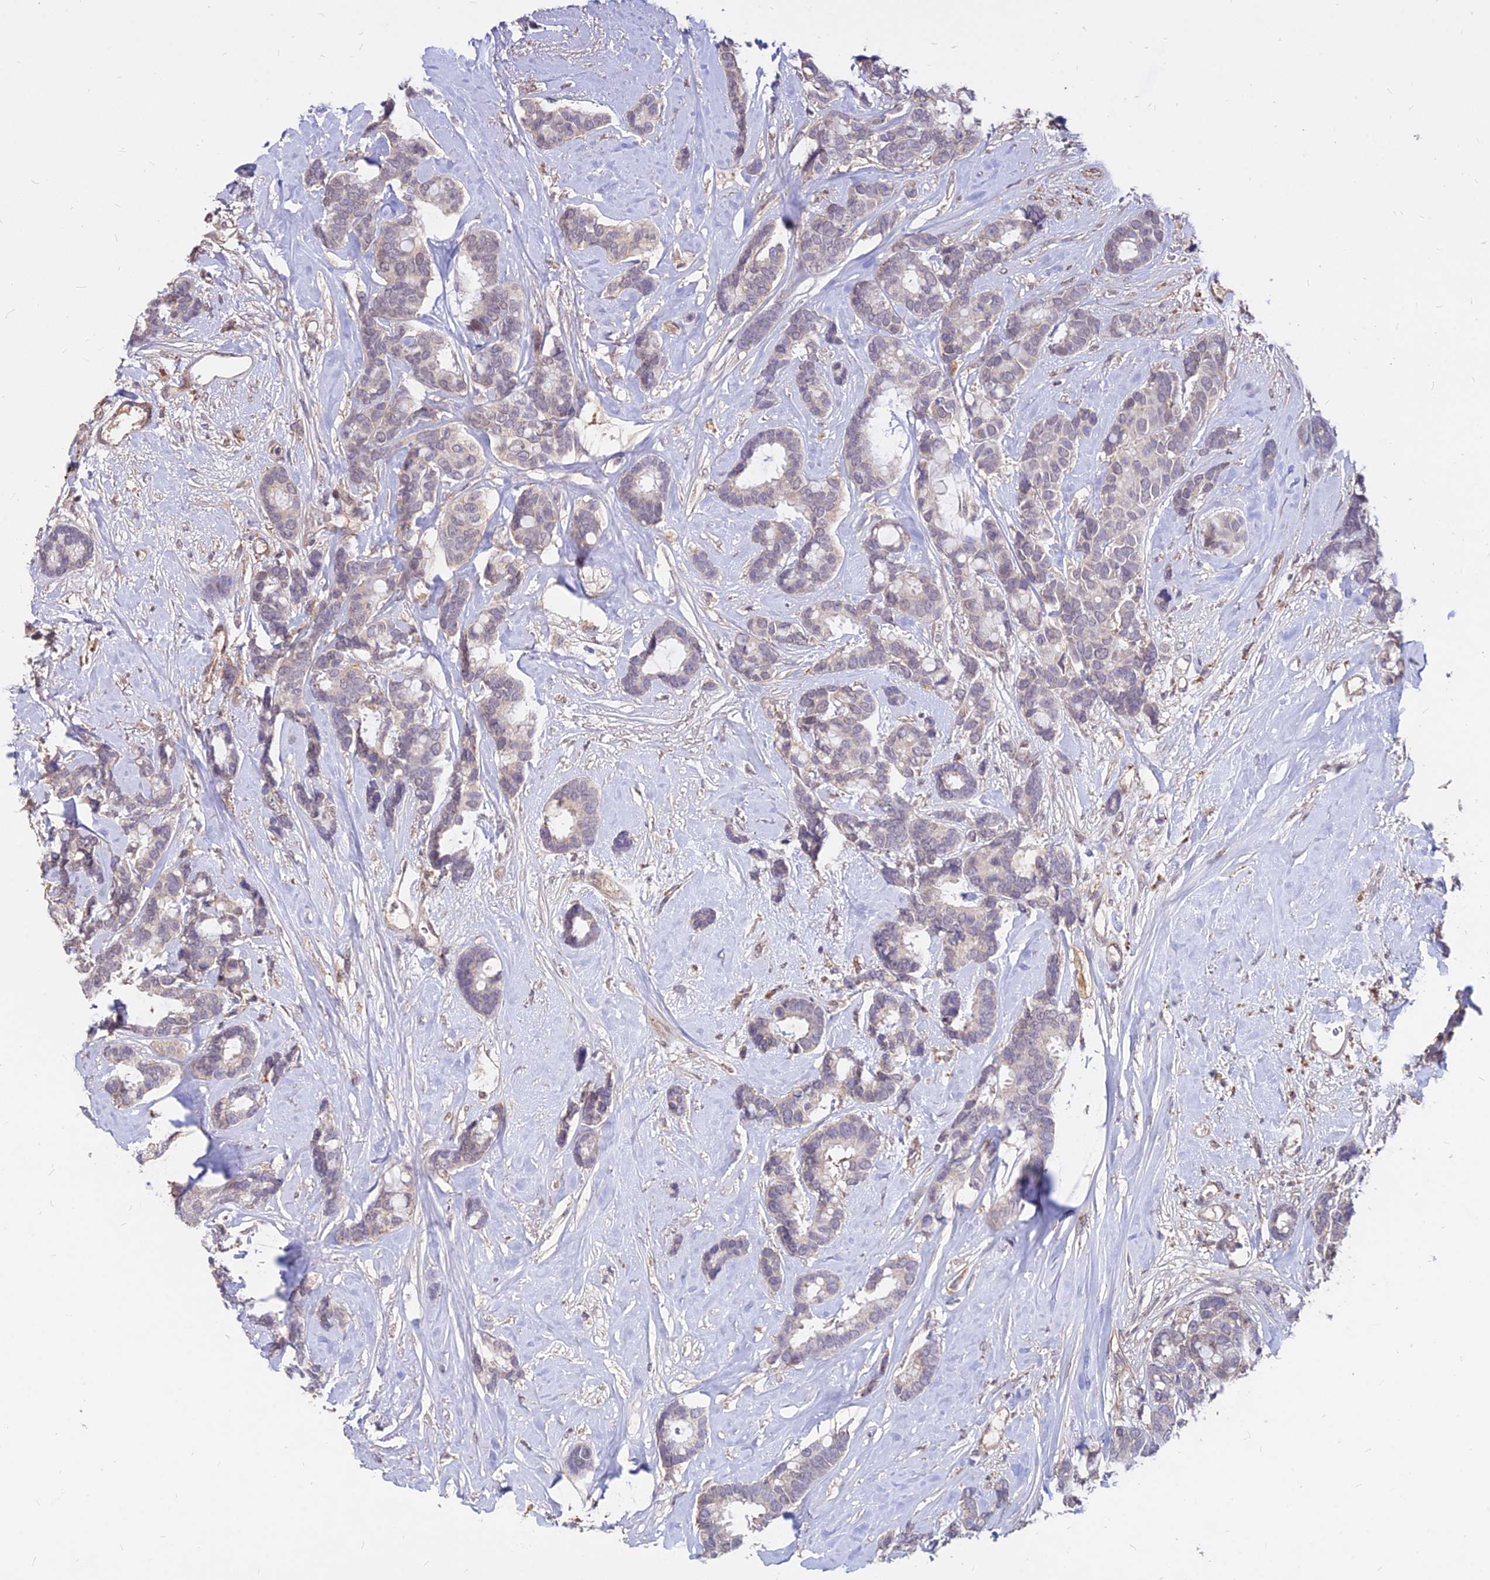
{"staining": {"intensity": "weak", "quantity": "<25%", "location": "cytoplasmic/membranous"}, "tissue": "breast cancer", "cell_type": "Tumor cells", "image_type": "cancer", "snomed": [{"axis": "morphology", "description": "Duct carcinoma"}, {"axis": "topography", "description": "Breast"}], "caption": "DAB immunohistochemical staining of human breast cancer (intraductal carcinoma) exhibits no significant expression in tumor cells. (Stains: DAB (3,3'-diaminobenzidine) IHC with hematoxylin counter stain, Microscopy: brightfield microscopy at high magnification).", "gene": "C11orf68", "patient": {"sex": "female", "age": 87}}